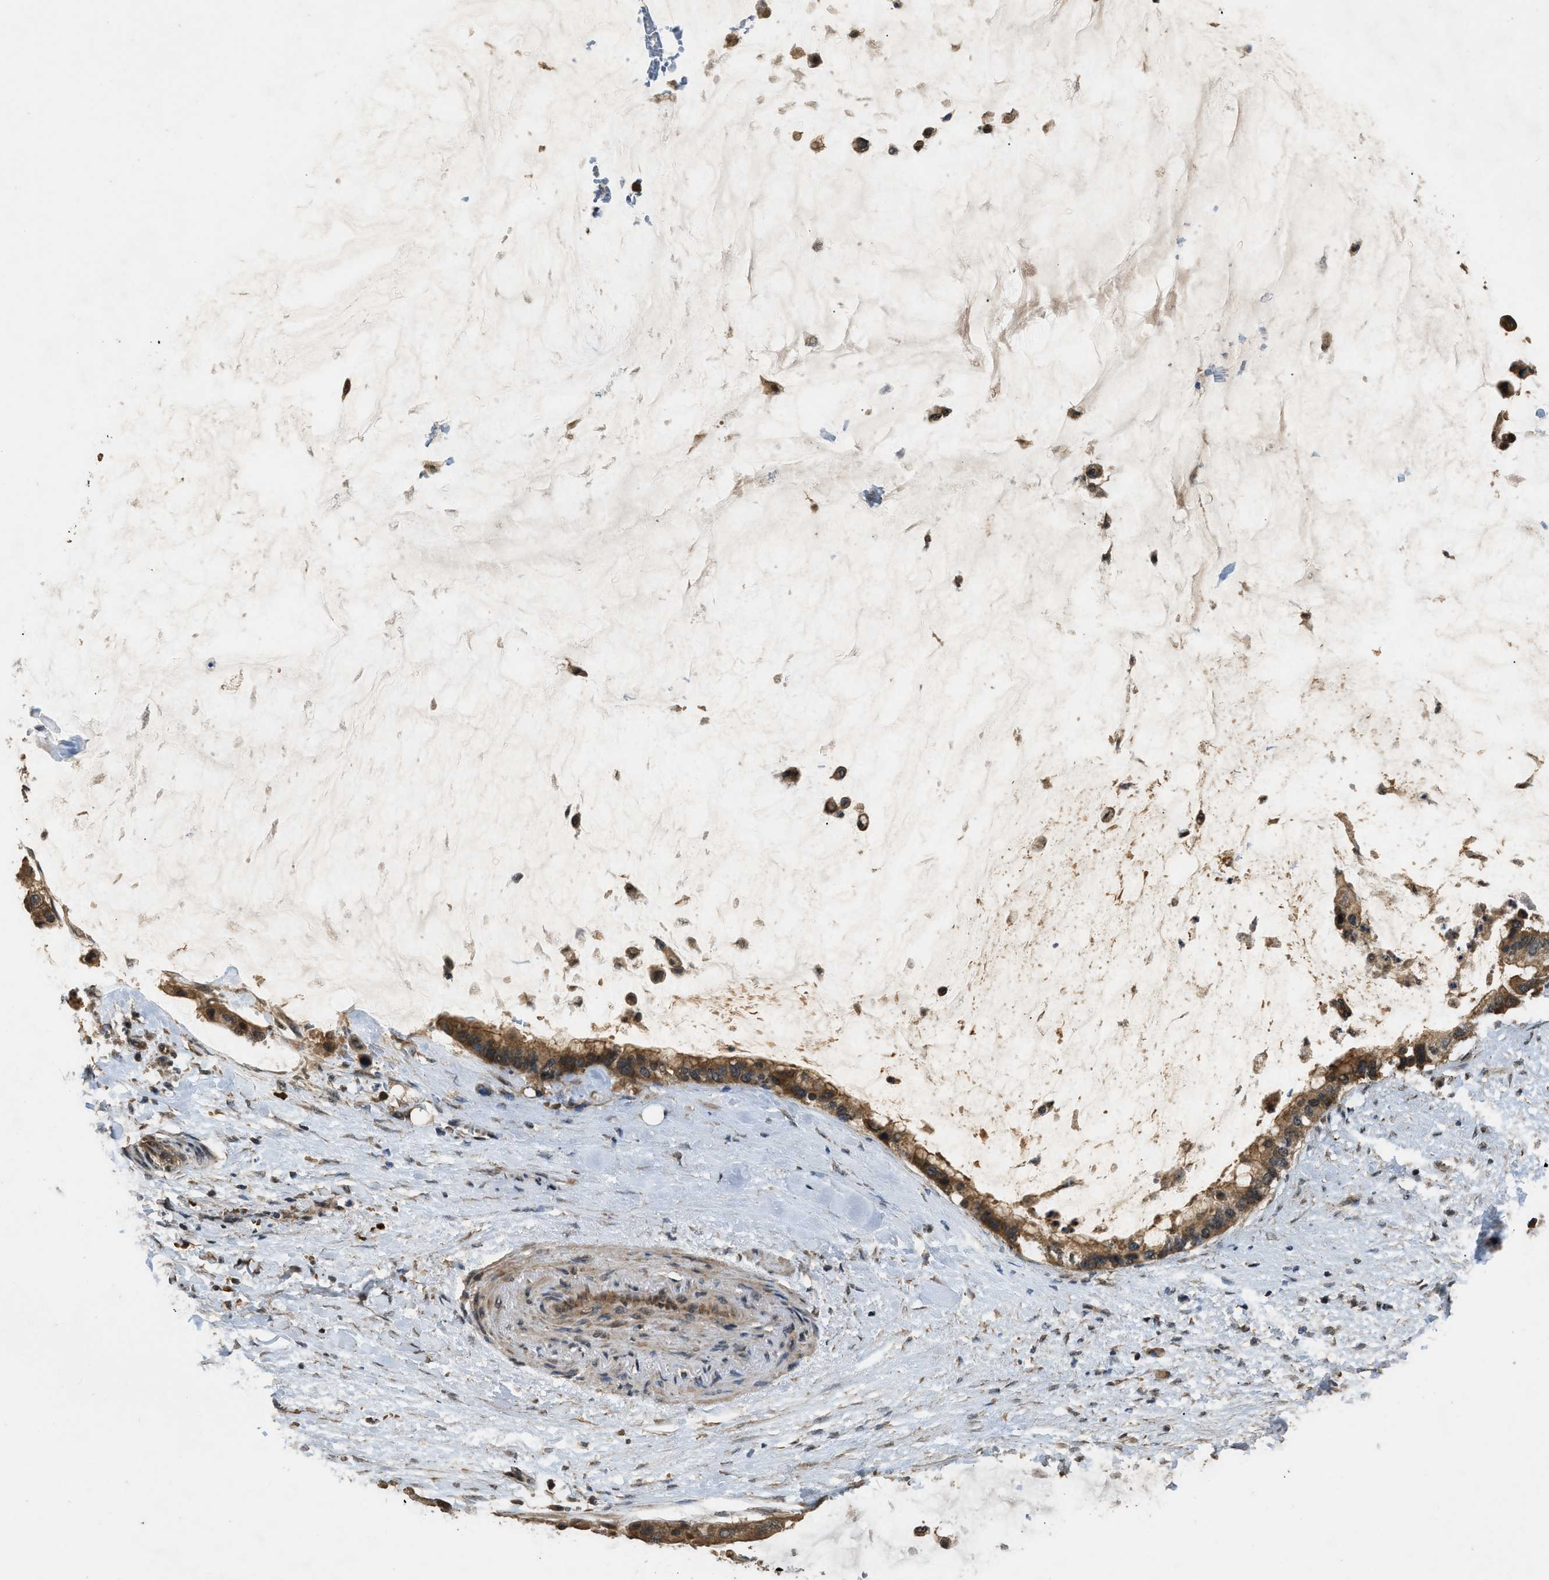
{"staining": {"intensity": "moderate", "quantity": ">75%", "location": "cytoplasmic/membranous"}, "tissue": "pancreatic cancer", "cell_type": "Tumor cells", "image_type": "cancer", "snomed": [{"axis": "morphology", "description": "Adenocarcinoma, NOS"}, {"axis": "topography", "description": "Pancreas"}], "caption": "Human pancreatic cancer stained with a brown dye shows moderate cytoplasmic/membranous positive expression in approximately >75% of tumor cells.", "gene": "DENND6B", "patient": {"sex": "male", "age": 41}}